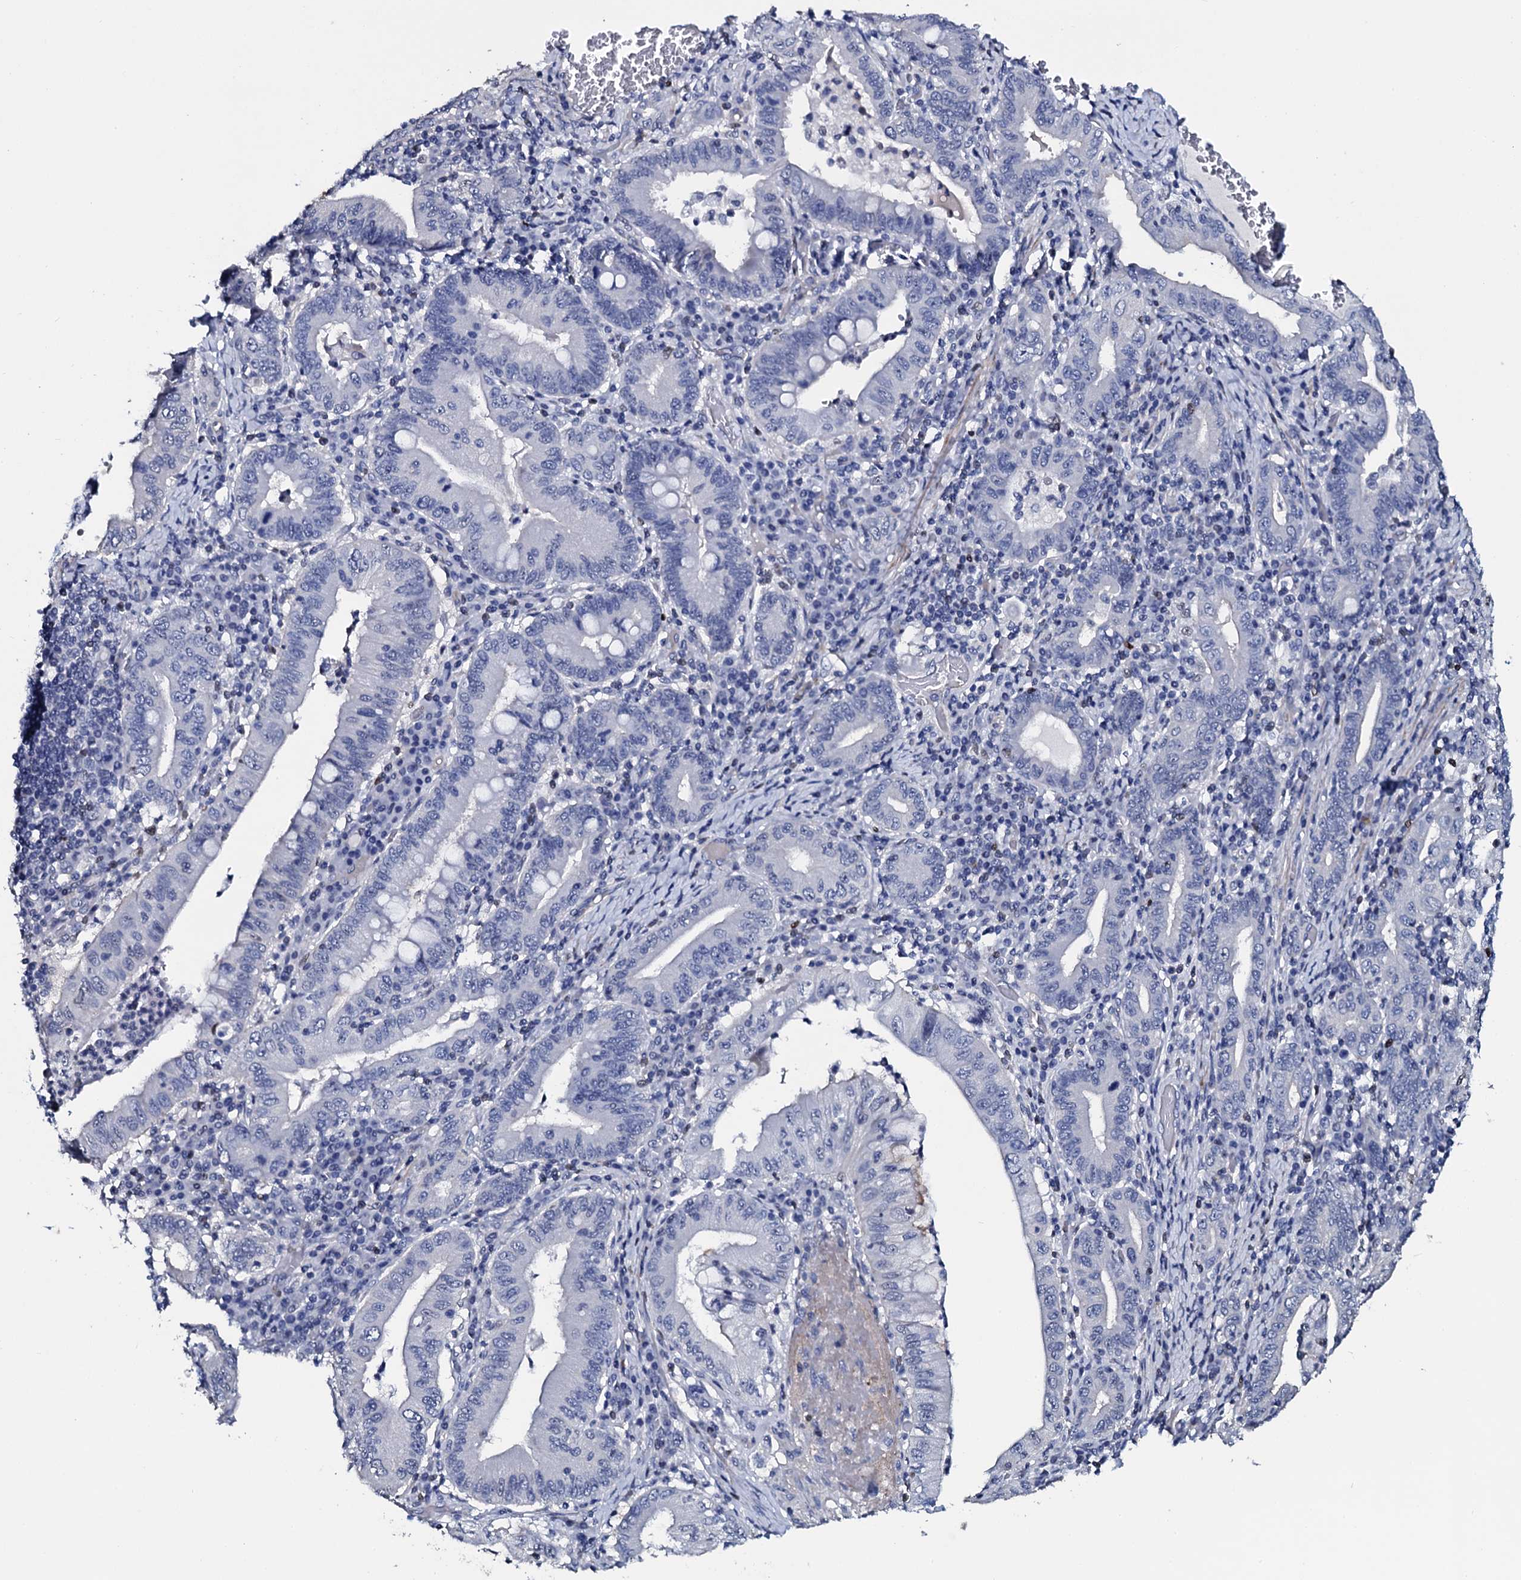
{"staining": {"intensity": "negative", "quantity": "none", "location": "none"}, "tissue": "stomach cancer", "cell_type": "Tumor cells", "image_type": "cancer", "snomed": [{"axis": "morphology", "description": "Normal tissue, NOS"}, {"axis": "morphology", "description": "Adenocarcinoma, NOS"}, {"axis": "topography", "description": "Esophagus"}, {"axis": "topography", "description": "Stomach, upper"}, {"axis": "topography", "description": "Peripheral nerve tissue"}], "caption": "This is an IHC image of human stomach cancer. There is no positivity in tumor cells.", "gene": "NPM2", "patient": {"sex": "male", "age": 62}}